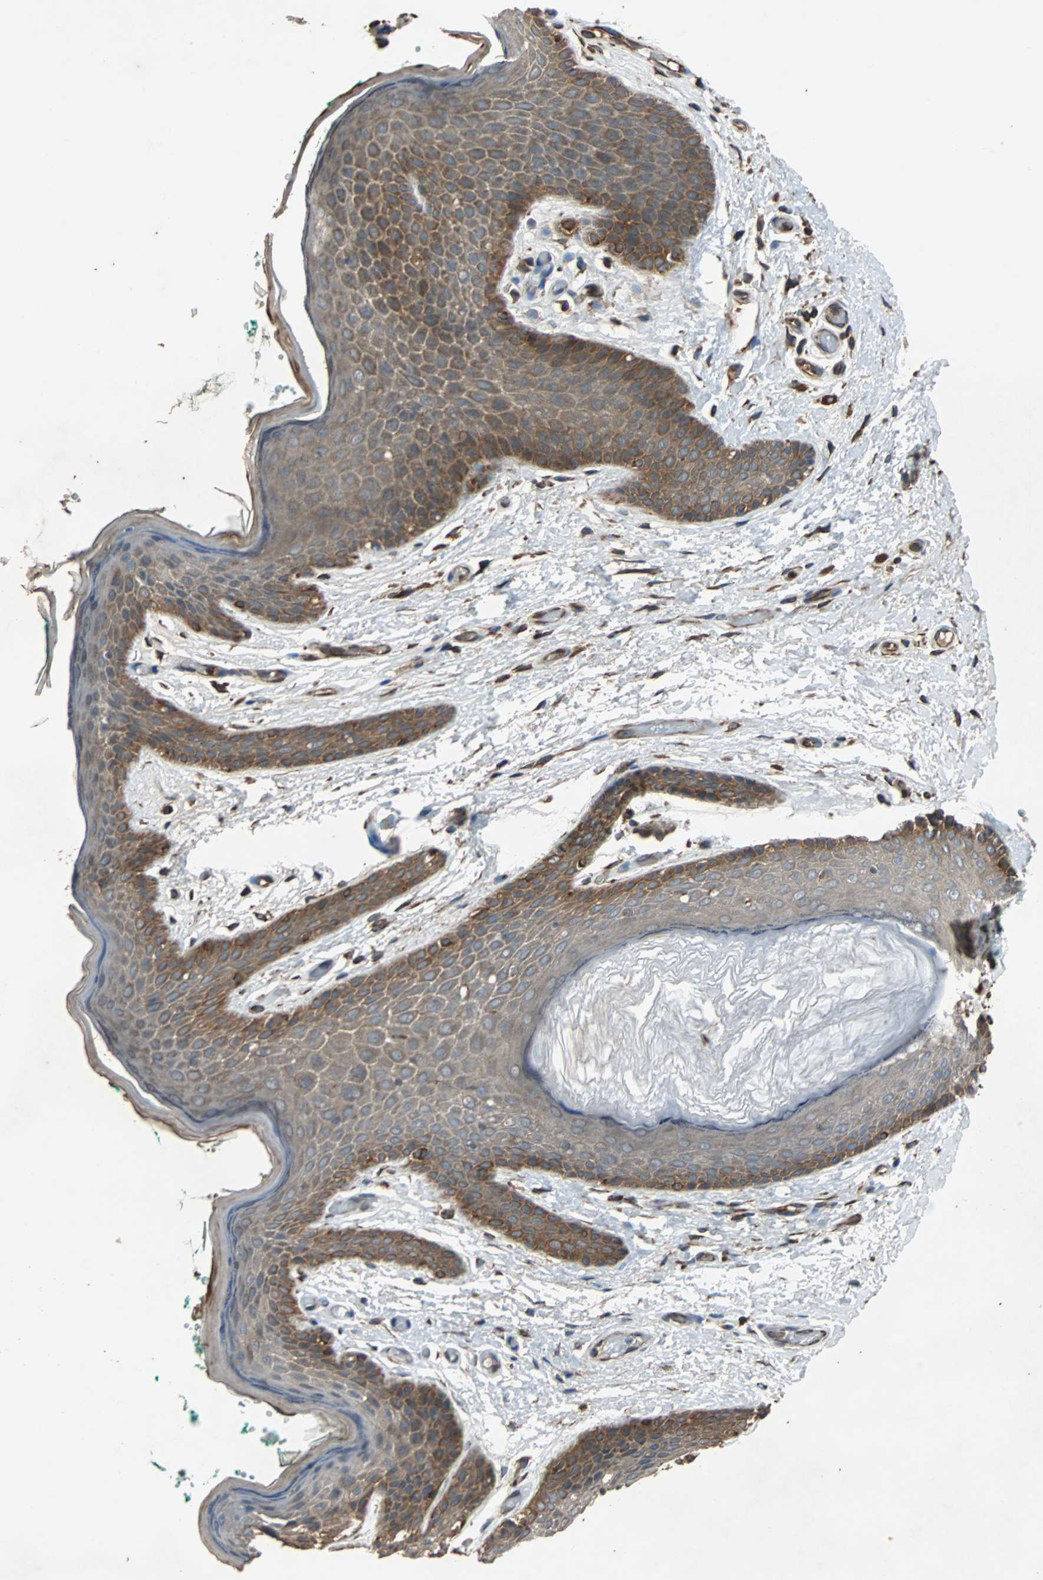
{"staining": {"intensity": "moderate", "quantity": "25%-75%", "location": "cytoplasmic/membranous"}, "tissue": "skin", "cell_type": "Epidermal cells", "image_type": "normal", "snomed": [{"axis": "morphology", "description": "Normal tissue, NOS"}, {"axis": "topography", "description": "Anal"}], "caption": "Brown immunohistochemical staining in unremarkable human skin exhibits moderate cytoplasmic/membranous expression in about 25%-75% of epidermal cells. (IHC, brightfield microscopy, high magnification).", "gene": "ACTR3", "patient": {"sex": "male", "age": 74}}